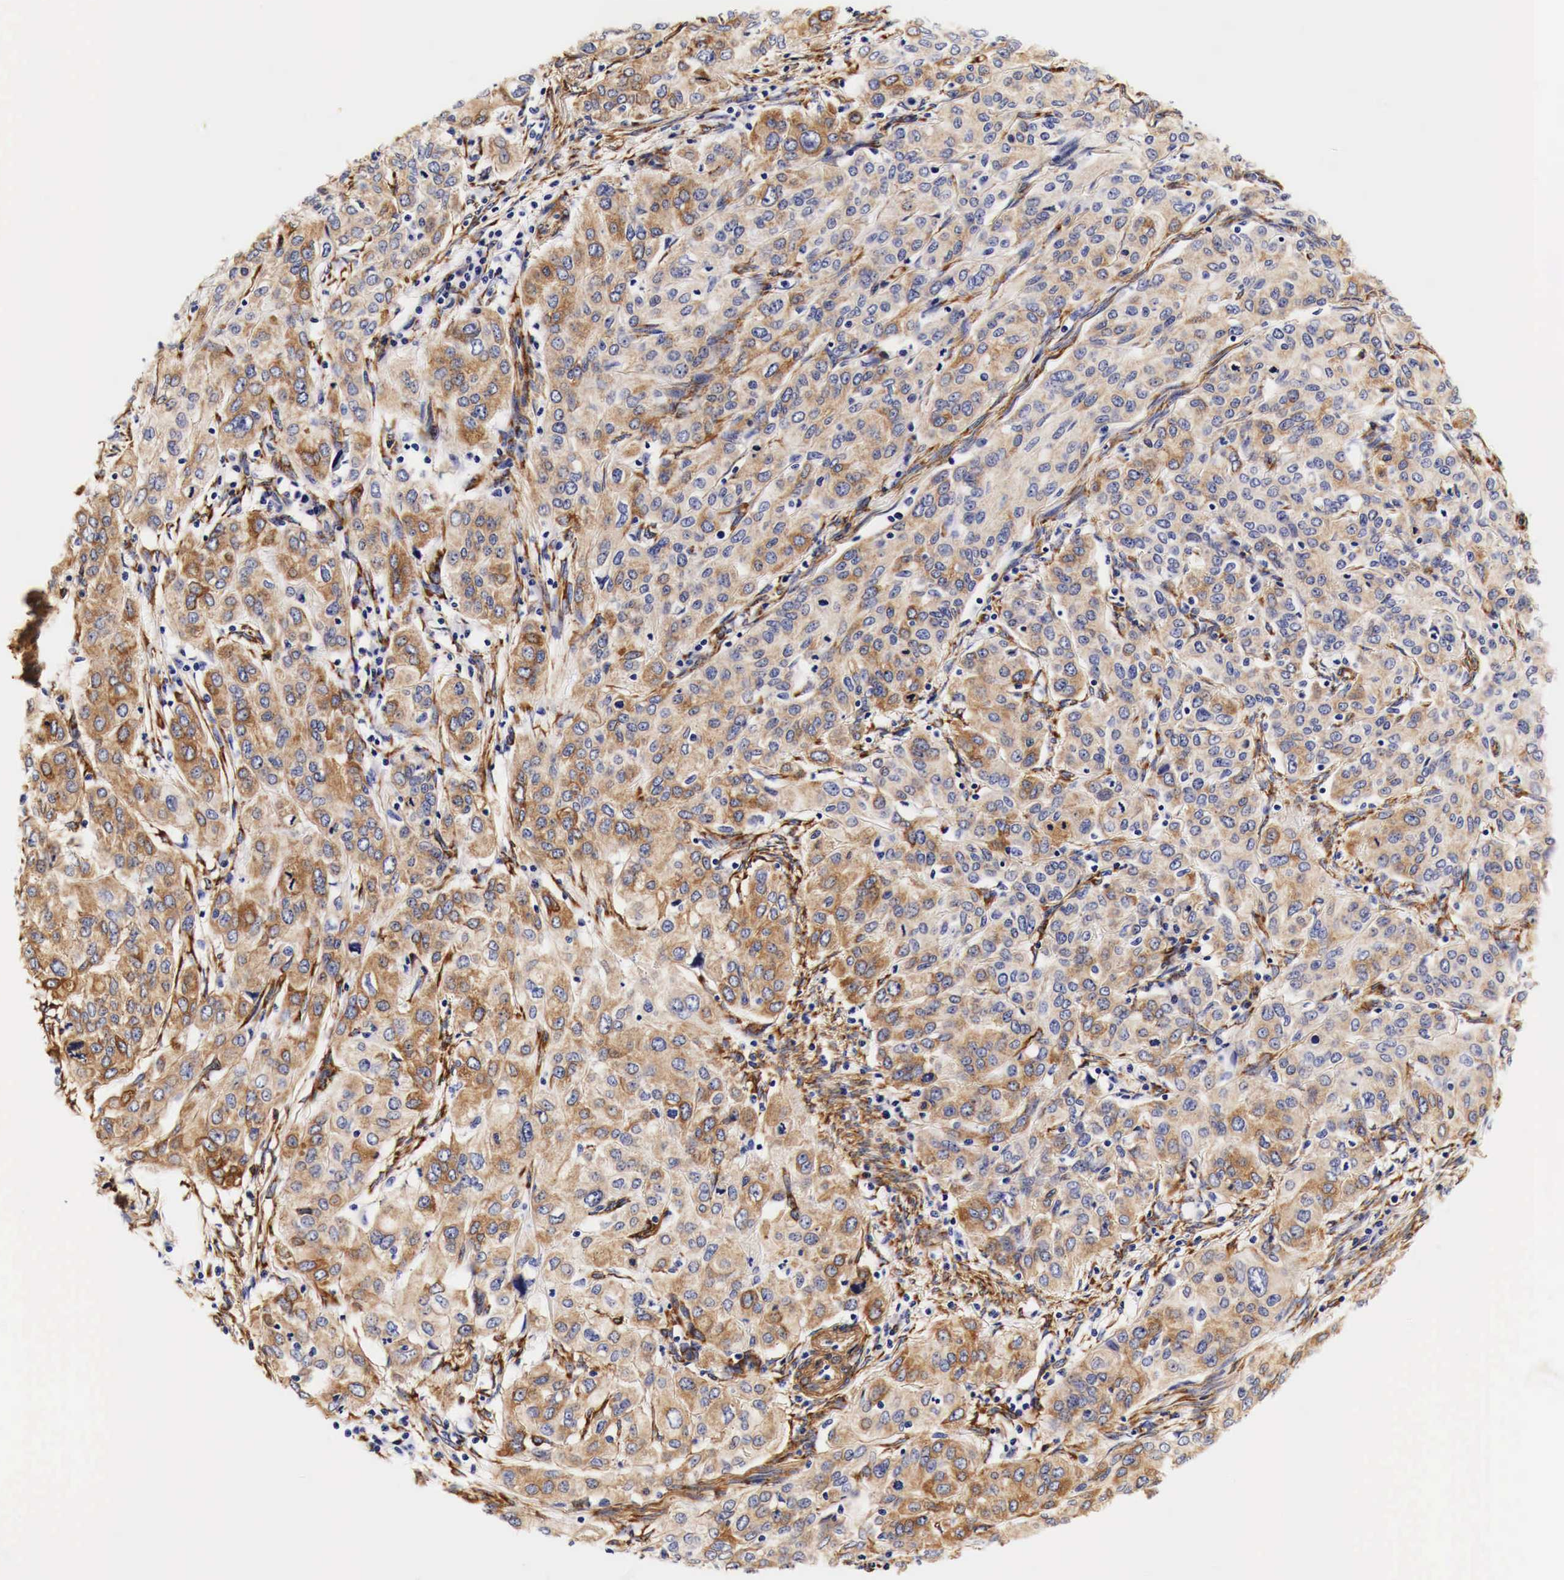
{"staining": {"intensity": "moderate", "quantity": ">75%", "location": "cytoplasmic/membranous"}, "tissue": "cervical cancer", "cell_type": "Tumor cells", "image_type": "cancer", "snomed": [{"axis": "morphology", "description": "Squamous cell carcinoma, NOS"}, {"axis": "topography", "description": "Cervix"}], "caption": "Immunohistochemical staining of cervical cancer reveals medium levels of moderate cytoplasmic/membranous staining in about >75% of tumor cells. (DAB (3,3'-diaminobenzidine) IHC with brightfield microscopy, high magnification).", "gene": "LAMB2", "patient": {"sex": "female", "age": 38}}